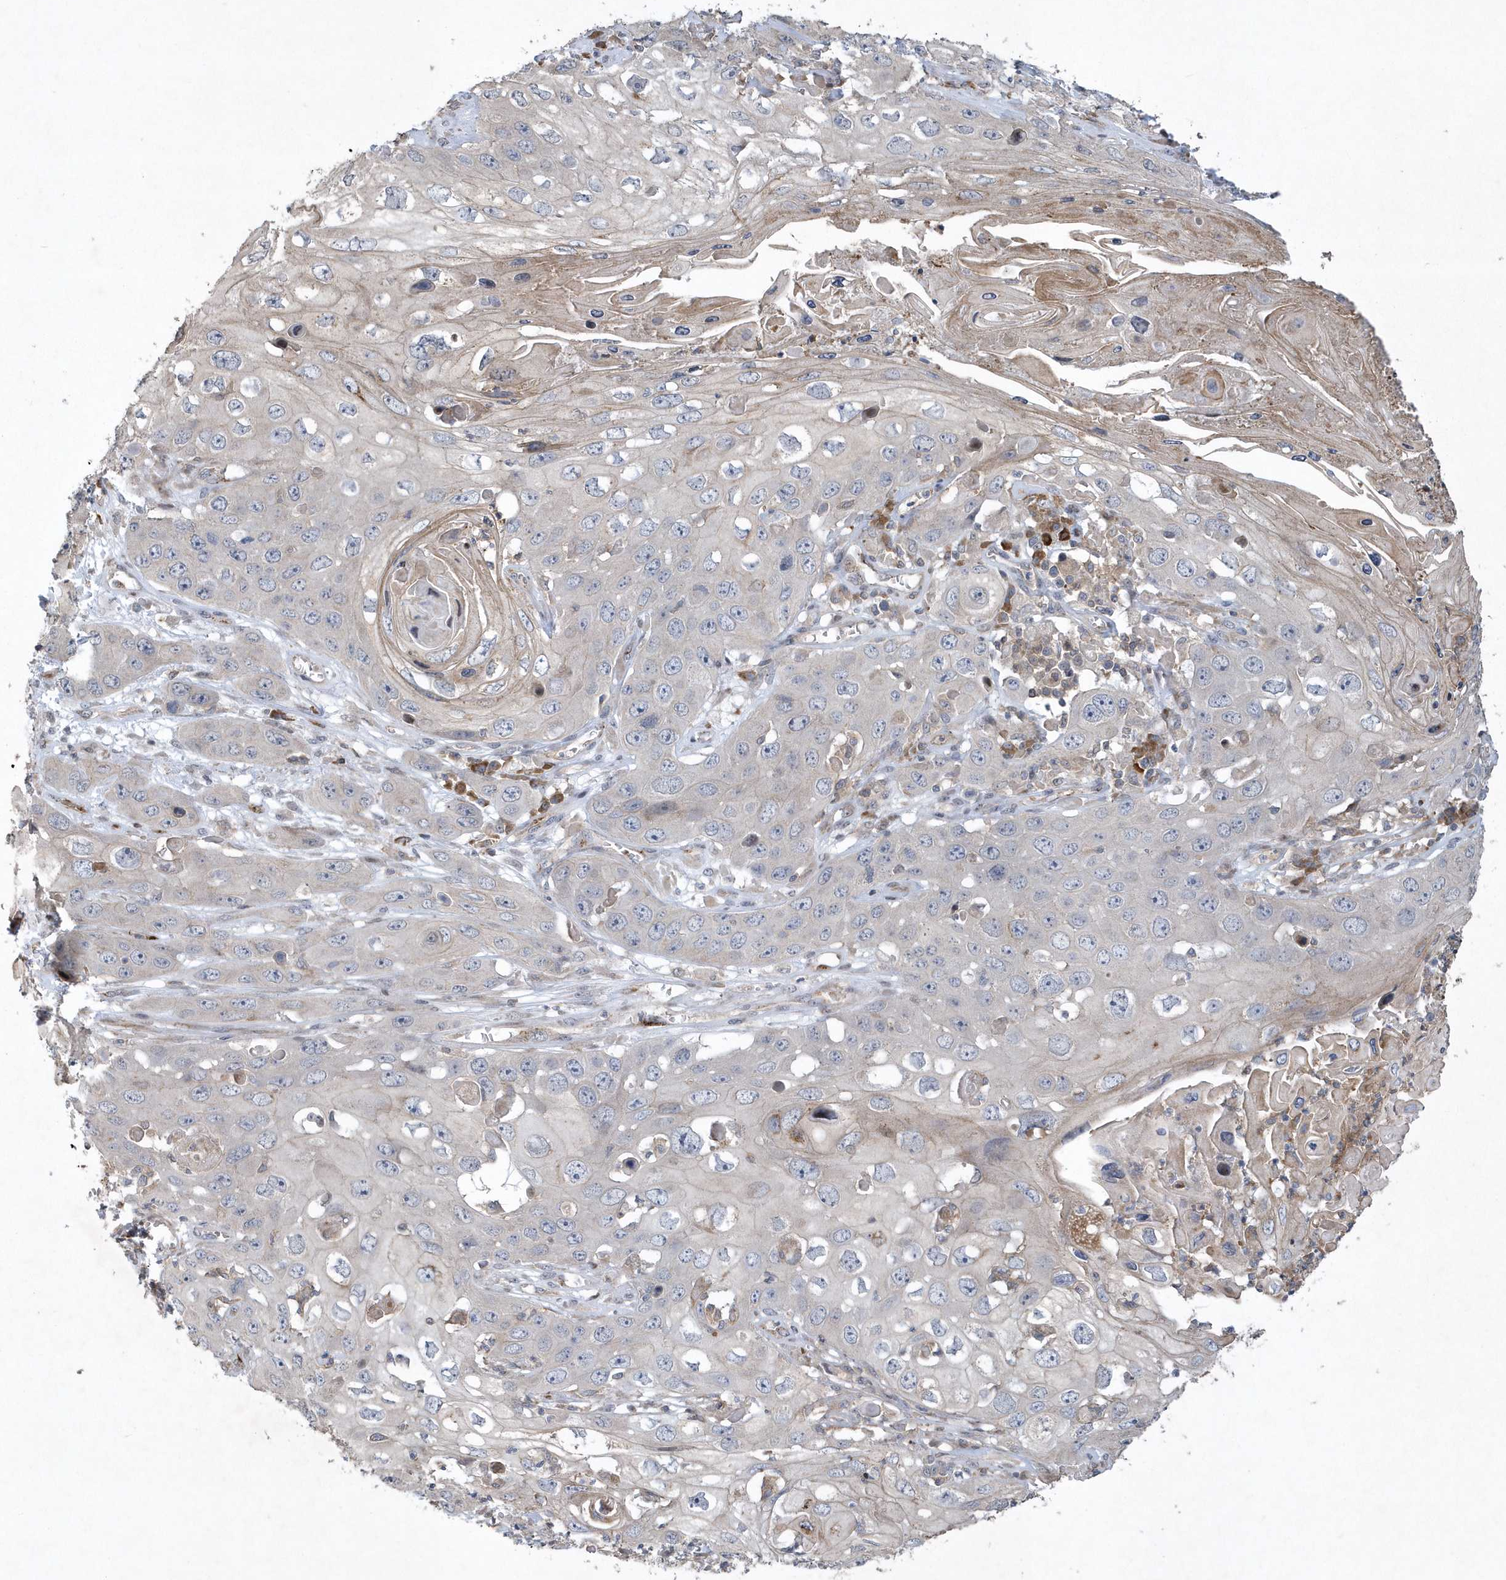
{"staining": {"intensity": "negative", "quantity": "none", "location": "none"}, "tissue": "skin cancer", "cell_type": "Tumor cells", "image_type": "cancer", "snomed": [{"axis": "morphology", "description": "Squamous cell carcinoma, NOS"}, {"axis": "topography", "description": "Skin"}], "caption": "Immunohistochemical staining of human squamous cell carcinoma (skin) exhibits no significant staining in tumor cells.", "gene": "N4BP2", "patient": {"sex": "male", "age": 55}}